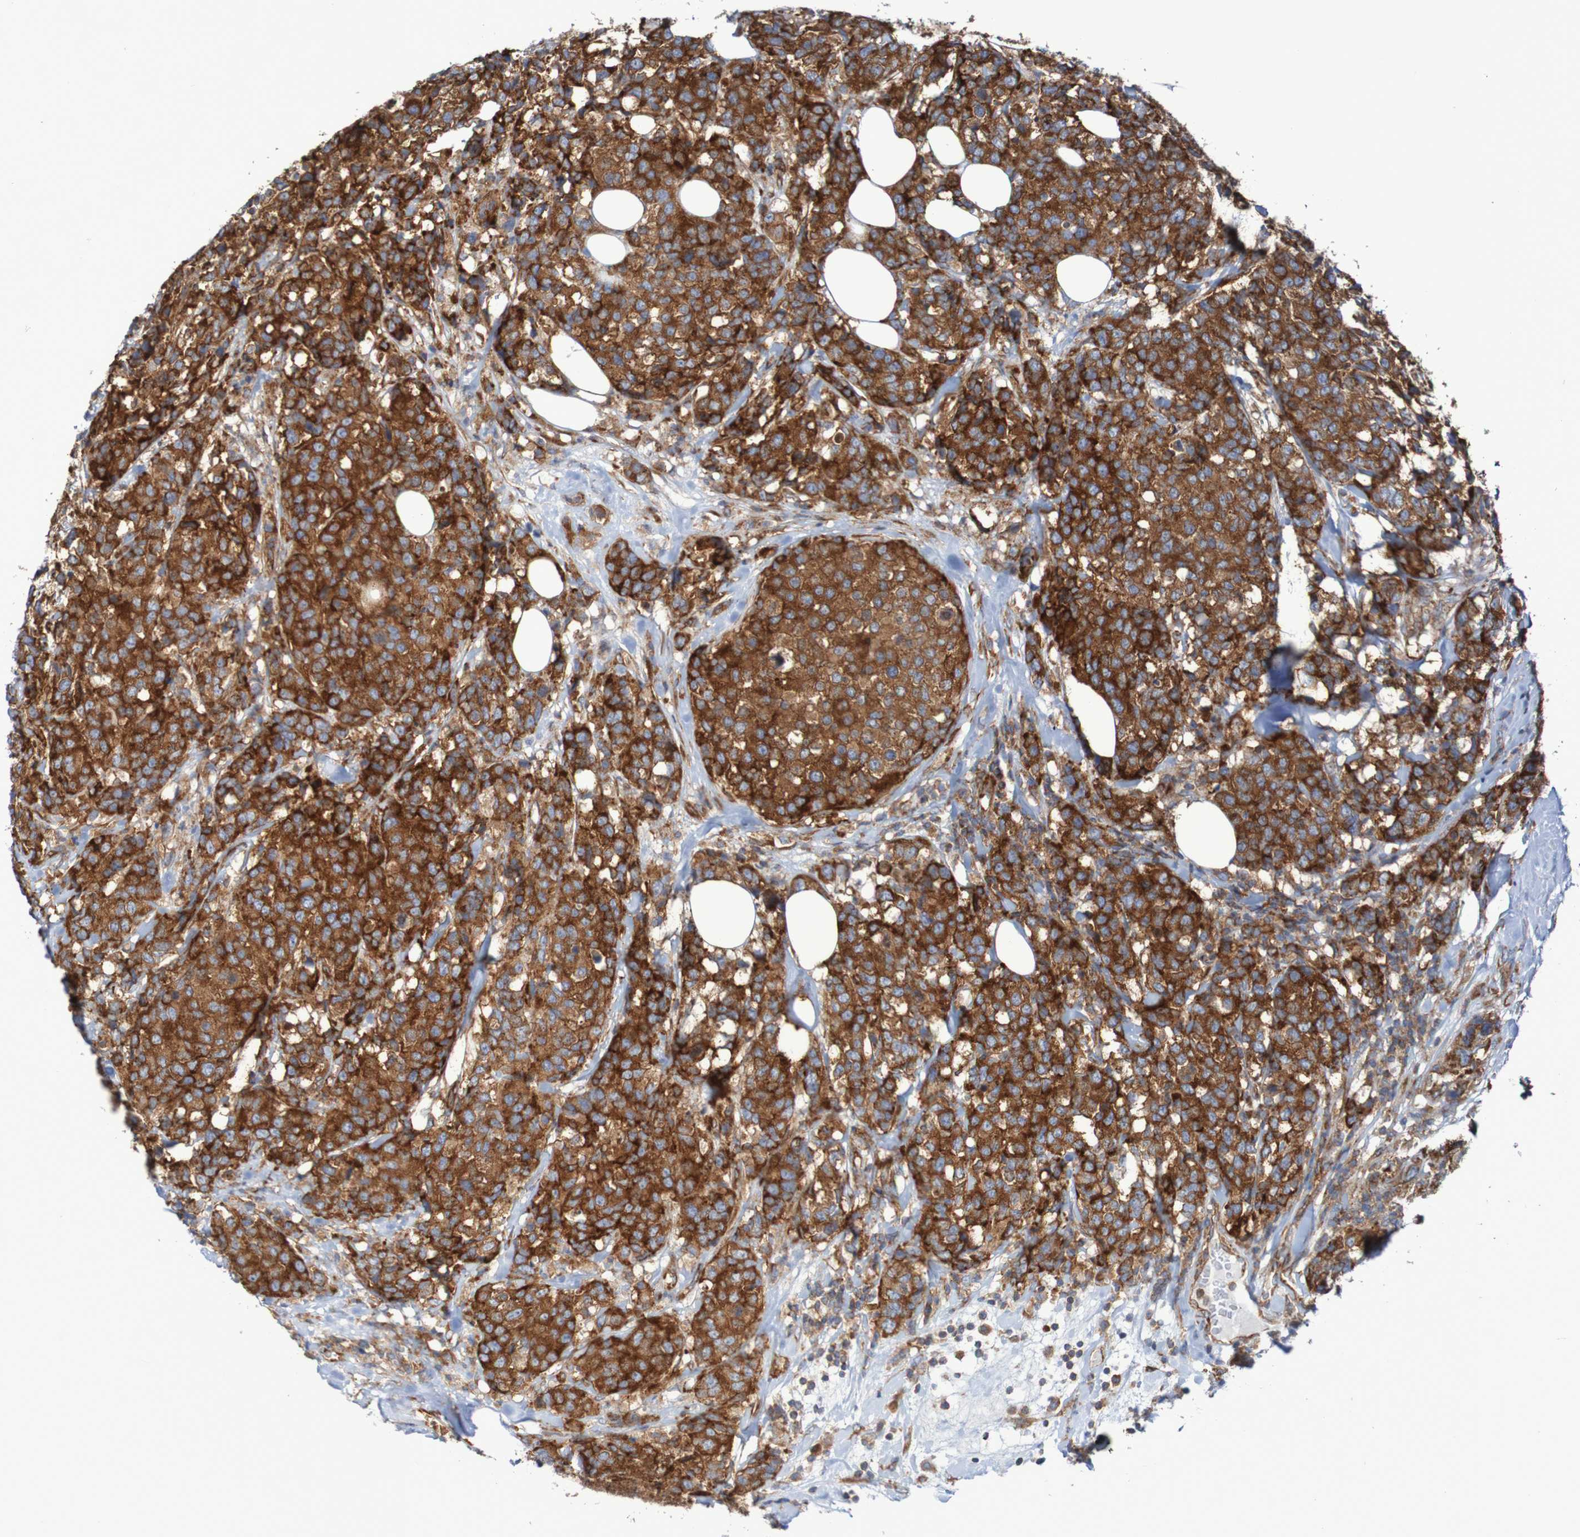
{"staining": {"intensity": "strong", "quantity": ">75%", "location": "cytoplasmic/membranous"}, "tissue": "breast cancer", "cell_type": "Tumor cells", "image_type": "cancer", "snomed": [{"axis": "morphology", "description": "Lobular carcinoma"}, {"axis": "topography", "description": "Breast"}], "caption": "This is an image of immunohistochemistry (IHC) staining of breast cancer (lobular carcinoma), which shows strong staining in the cytoplasmic/membranous of tumor cells.", "gene": "FXR2", "patient": {"sex": "female", "age": 59}}